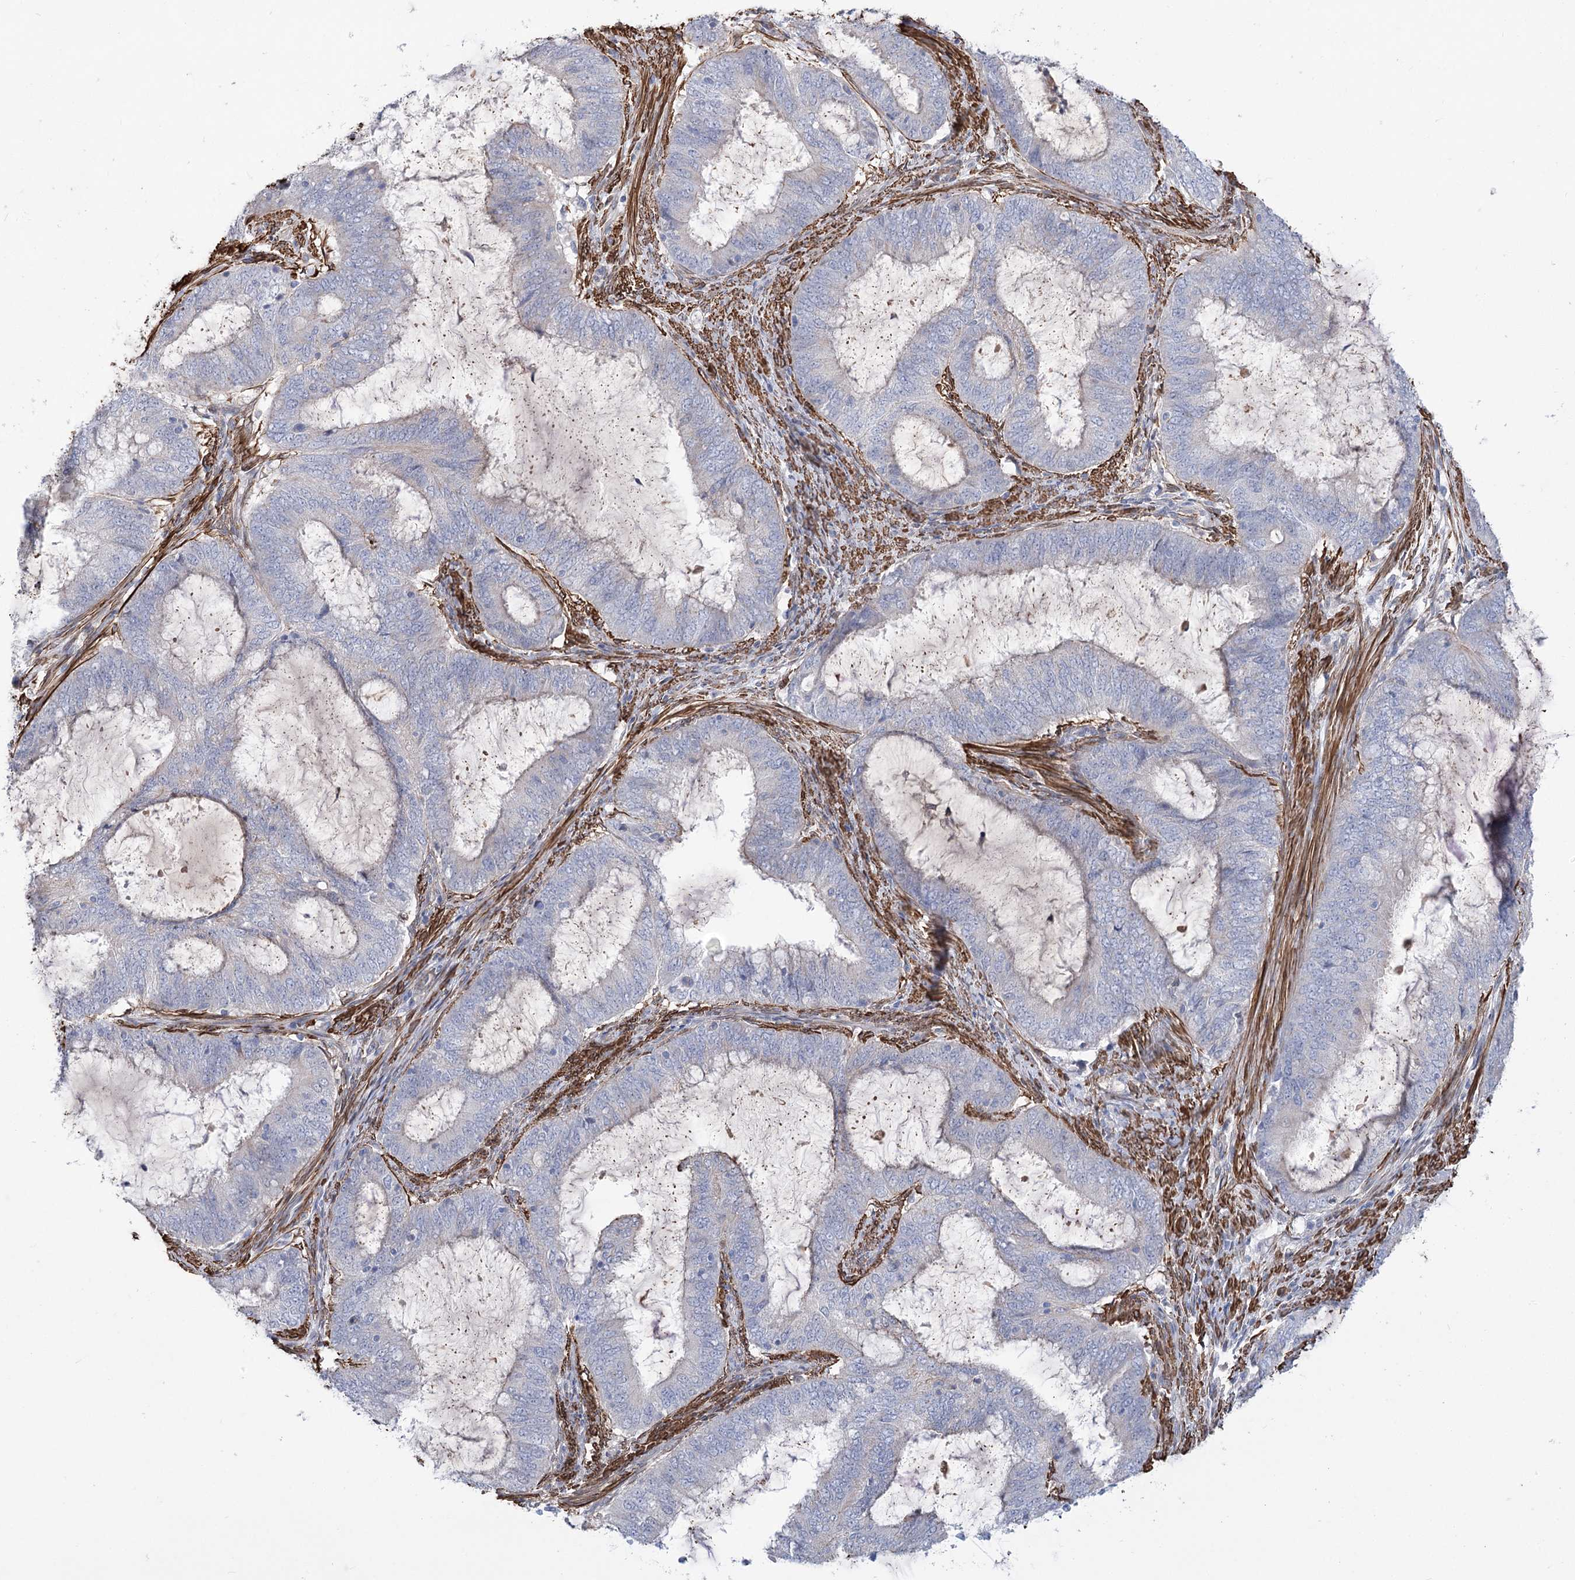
{"staining": {"intensity": "negative", "quantity": "none", "location": "none"}, "tissue": "endometrial cancer", "cell_type": "Tumor cells", "image_type": "cancer", "snomed": [{"axis": "morphology", "description": "Adenocarcinoma, NOS"}, {"axis": "topography", "description": "Endometrium"}], "caption": "Immunohistochemistry (IHC) histopathology image of endometrial cancer (adenocarcinoma) stained for a protein (brown), which reveals no expression in tumor cells.", "gene": "WASHC3", "patient": {"sex": "female", "age": 51}}